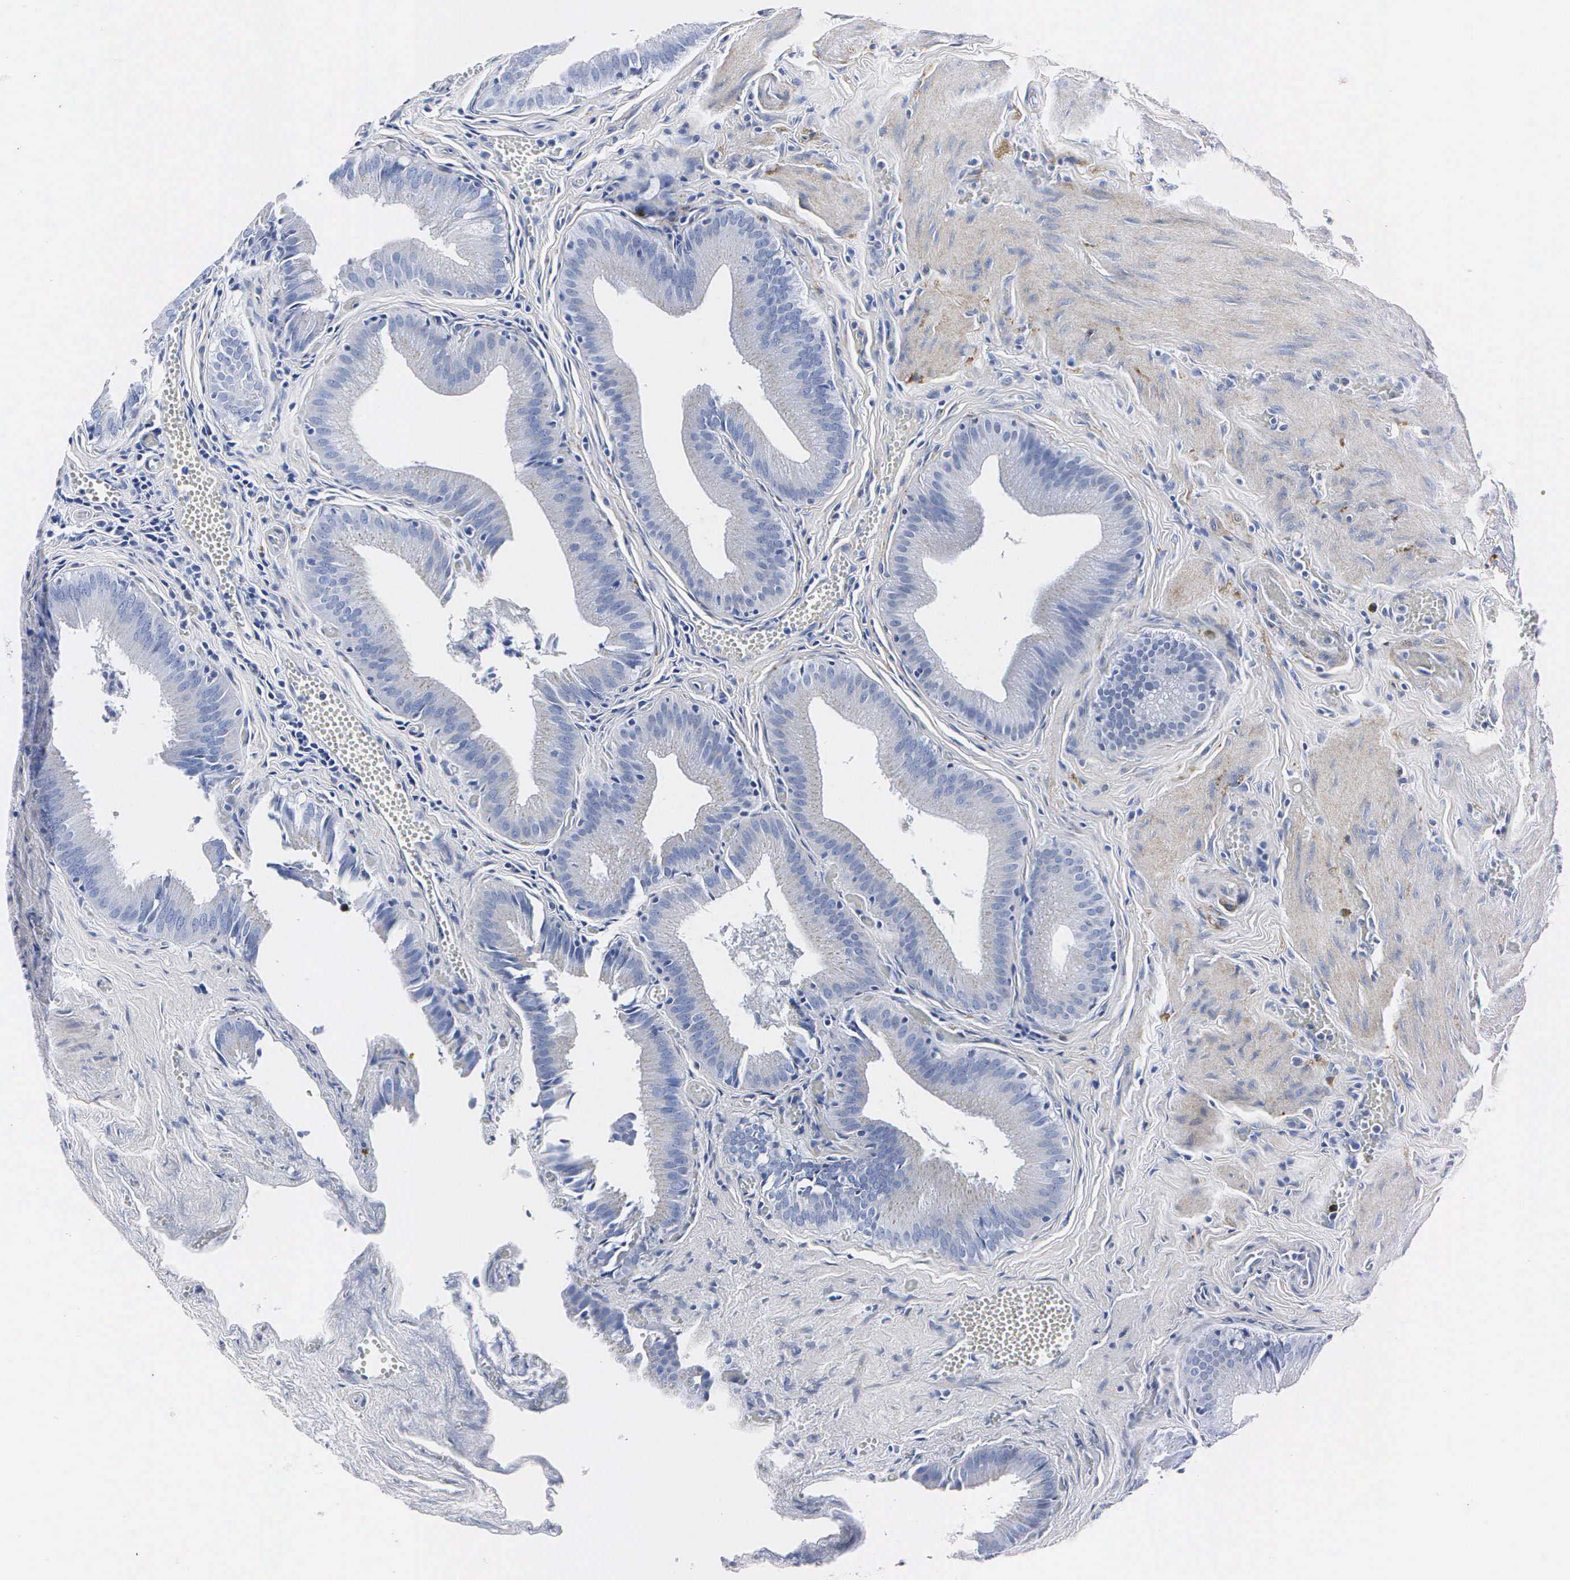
{"staining": {"intensity": "negative", "quantity": "none", "location": "none"}, "tissue": "gallbladder", "cell_type": "Glandular cells", "image_type": "normal", "snomed": [{"axis": "morphology", "description": "Normal tissue, NOS"}, {"axis": "topography", "description": "Gallbladder"}], "caption": "Immunohistochemistry micrograph of benign gallbladder stained for a protein (brown), which displays no positivity in glandular cells.", "gene": "ENO2", "patient": {"sex": "female", "age": 44}}